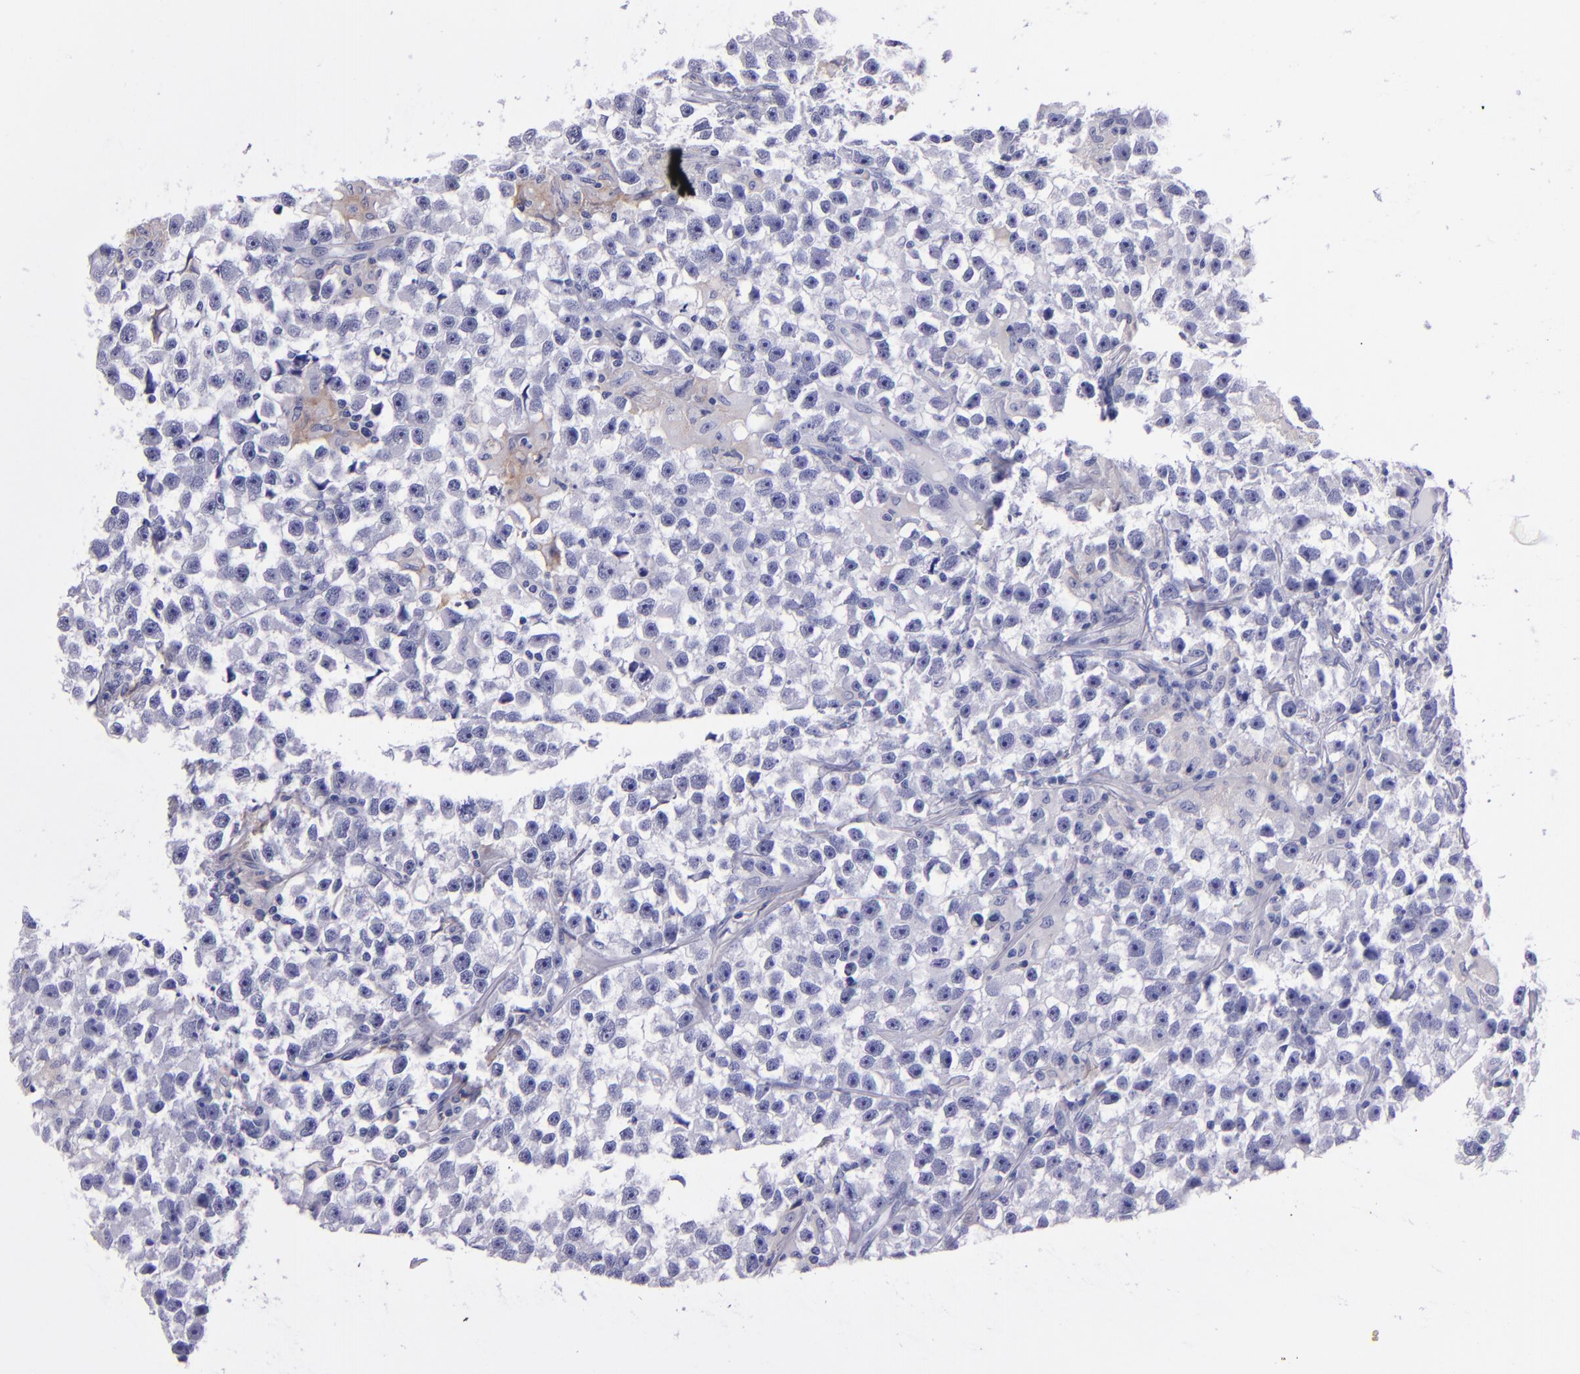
{"staining": {"intensity": "negative", "quantity": "none", "location": "none"}, "tissue": "testis cancer", "cell_type": "Tumor cells", "image_type": "cancer", "snomed": [{"axis": "morphology", "description": "Seminoma, NOS"}, {"axis": "topography", "description": "Testis"}], "caption": "IHC image of human testis seminoma stained for a protein (brown), which exhibits no expression in tumor cells.", "gene": "CR1", "patient": {"sex": "male", "age": 33}}